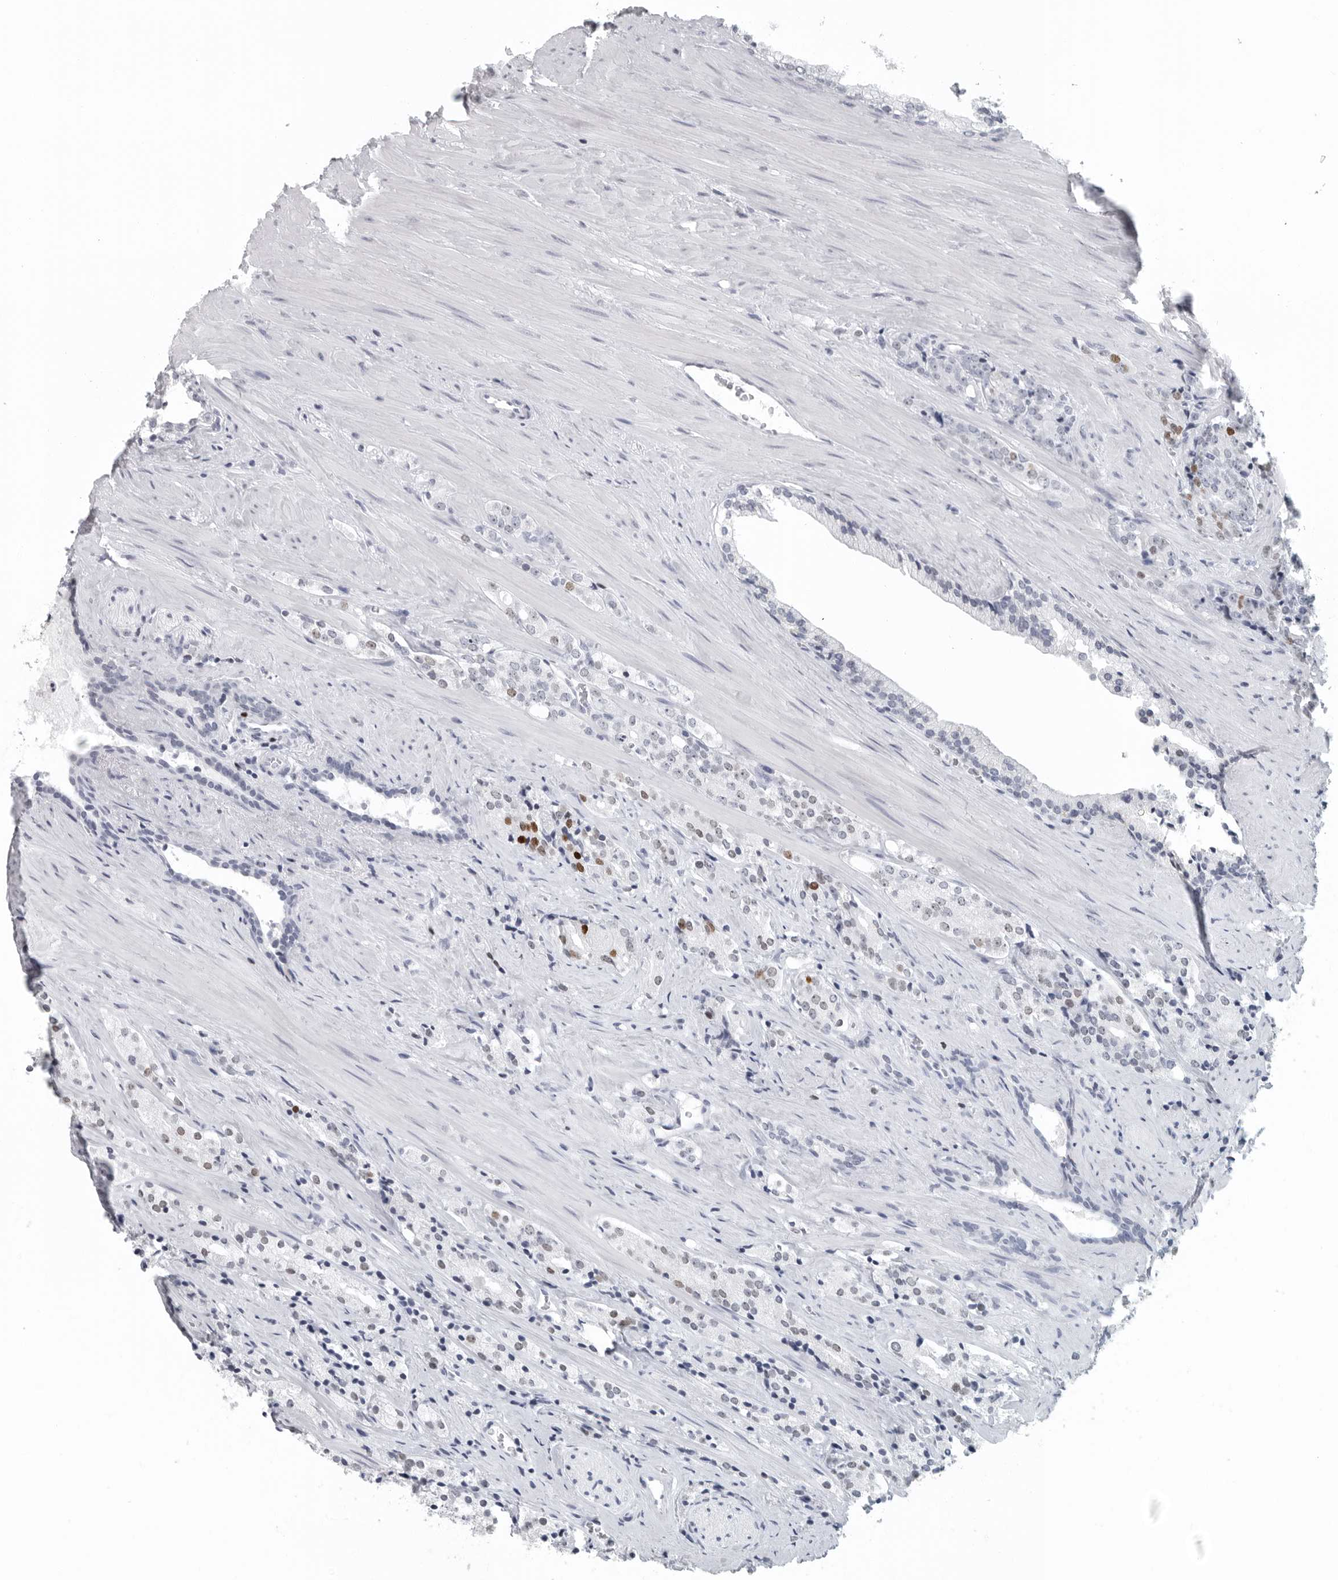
{"staining": {"intensity": "moderate", "quantity": "<25%", "location": "nuclear"}, "tissue": "prostate cancer", "cell_type": "Tumor cells", "image_type": "cancer", "snomed": [{"axis": "morphology", "description": "Adenocarcinoma, High grade"}, {"axis": "topography", "description": "Prostate"}], "caption": "DAB immunohistochemical staining of prostate adenocarcinoma (high-grade) reveals moderate nuclear protein expression in about <25% of tumor cells.", "gene": "SATB2", "patient": {"sex": "male", "age": 71}}